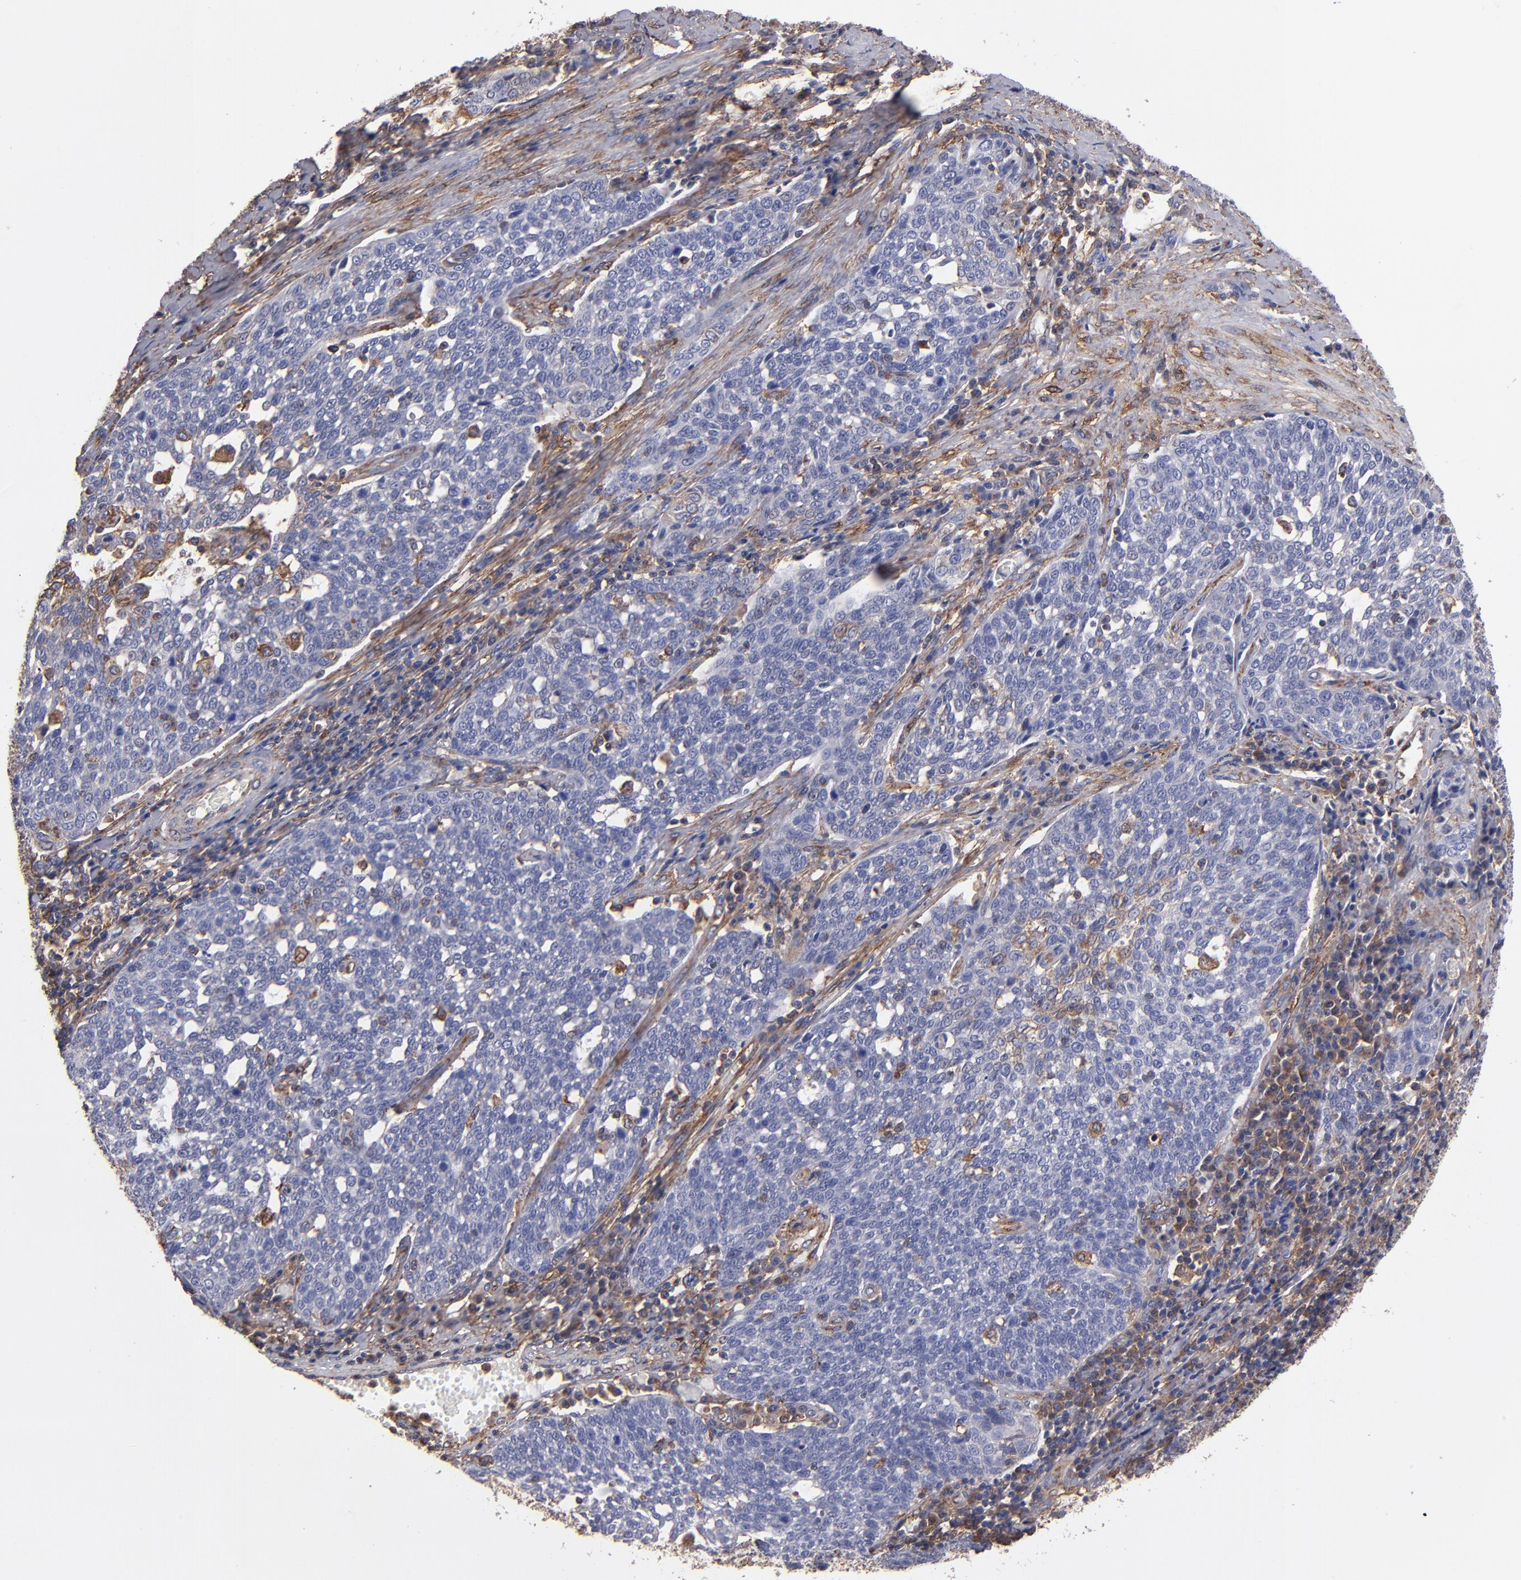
{"staining": {"intensity": "negative", "quantity": "none", "location": "none"}, "tissue": "cervical cancer", "cell_type": "Tumor cells", "image_type": "cancer", "snomed": [{"axis": "morphology", "description": "Squamous cell carcinoma, NOS"}, {"axis": "topography", "description": "Cervix"}], "caption": "Cervical cancer (squamous cell carcinoma) was stained to show a protein in brown. There is no significant expression in tumor cells. (DAB (3,3'-diaminobenzidine) immunohistochemistry (IHC) with hematoxylin counter stain).", "gene": "MVP", "patient": {"sex": "female", "age": 34}}